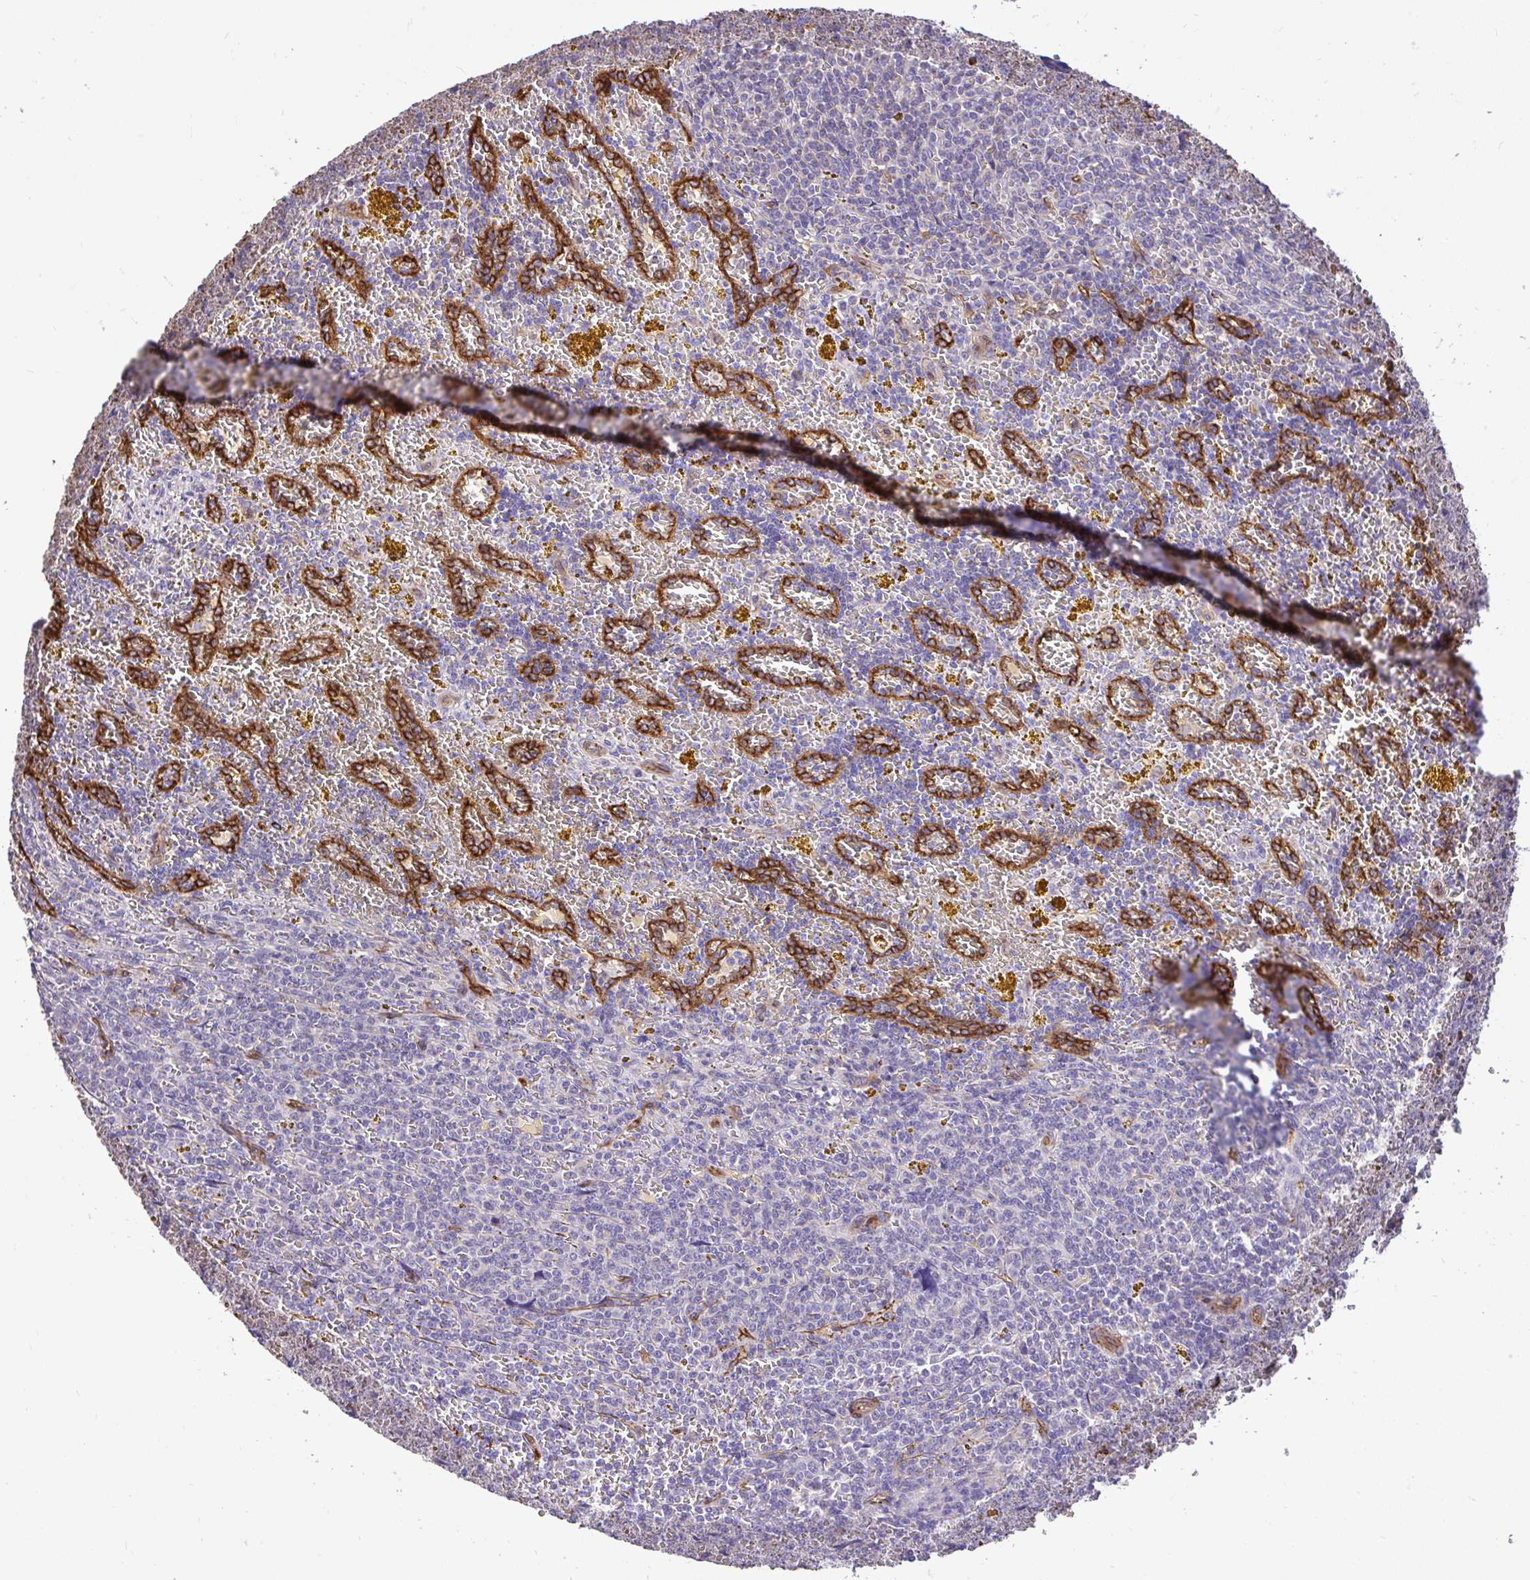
{"staining": {"intensity": "negative", "quantity": "none", "location": "none"}, "tissue": "lymphoma", "cell_type": "Tumor cells", "image_type": "cancer", "snomed": [{"axis": "morphology", "description": "Malignant lymphoma, non-Hodgkin's type, Low grade"}, {"axis": "topography", "description": "Spleen"}, {"axis": "topography", "description": "Lymph node"}], "caption": "High power microscopy histopathology image of an IHC photomicrograph of low-grade malignant lymphoma, non-Hodgkin's type, revealing no significant staining in tumor cells.", "gene": "PTPRK", "patient": {"sex": "female", "age": 66}}